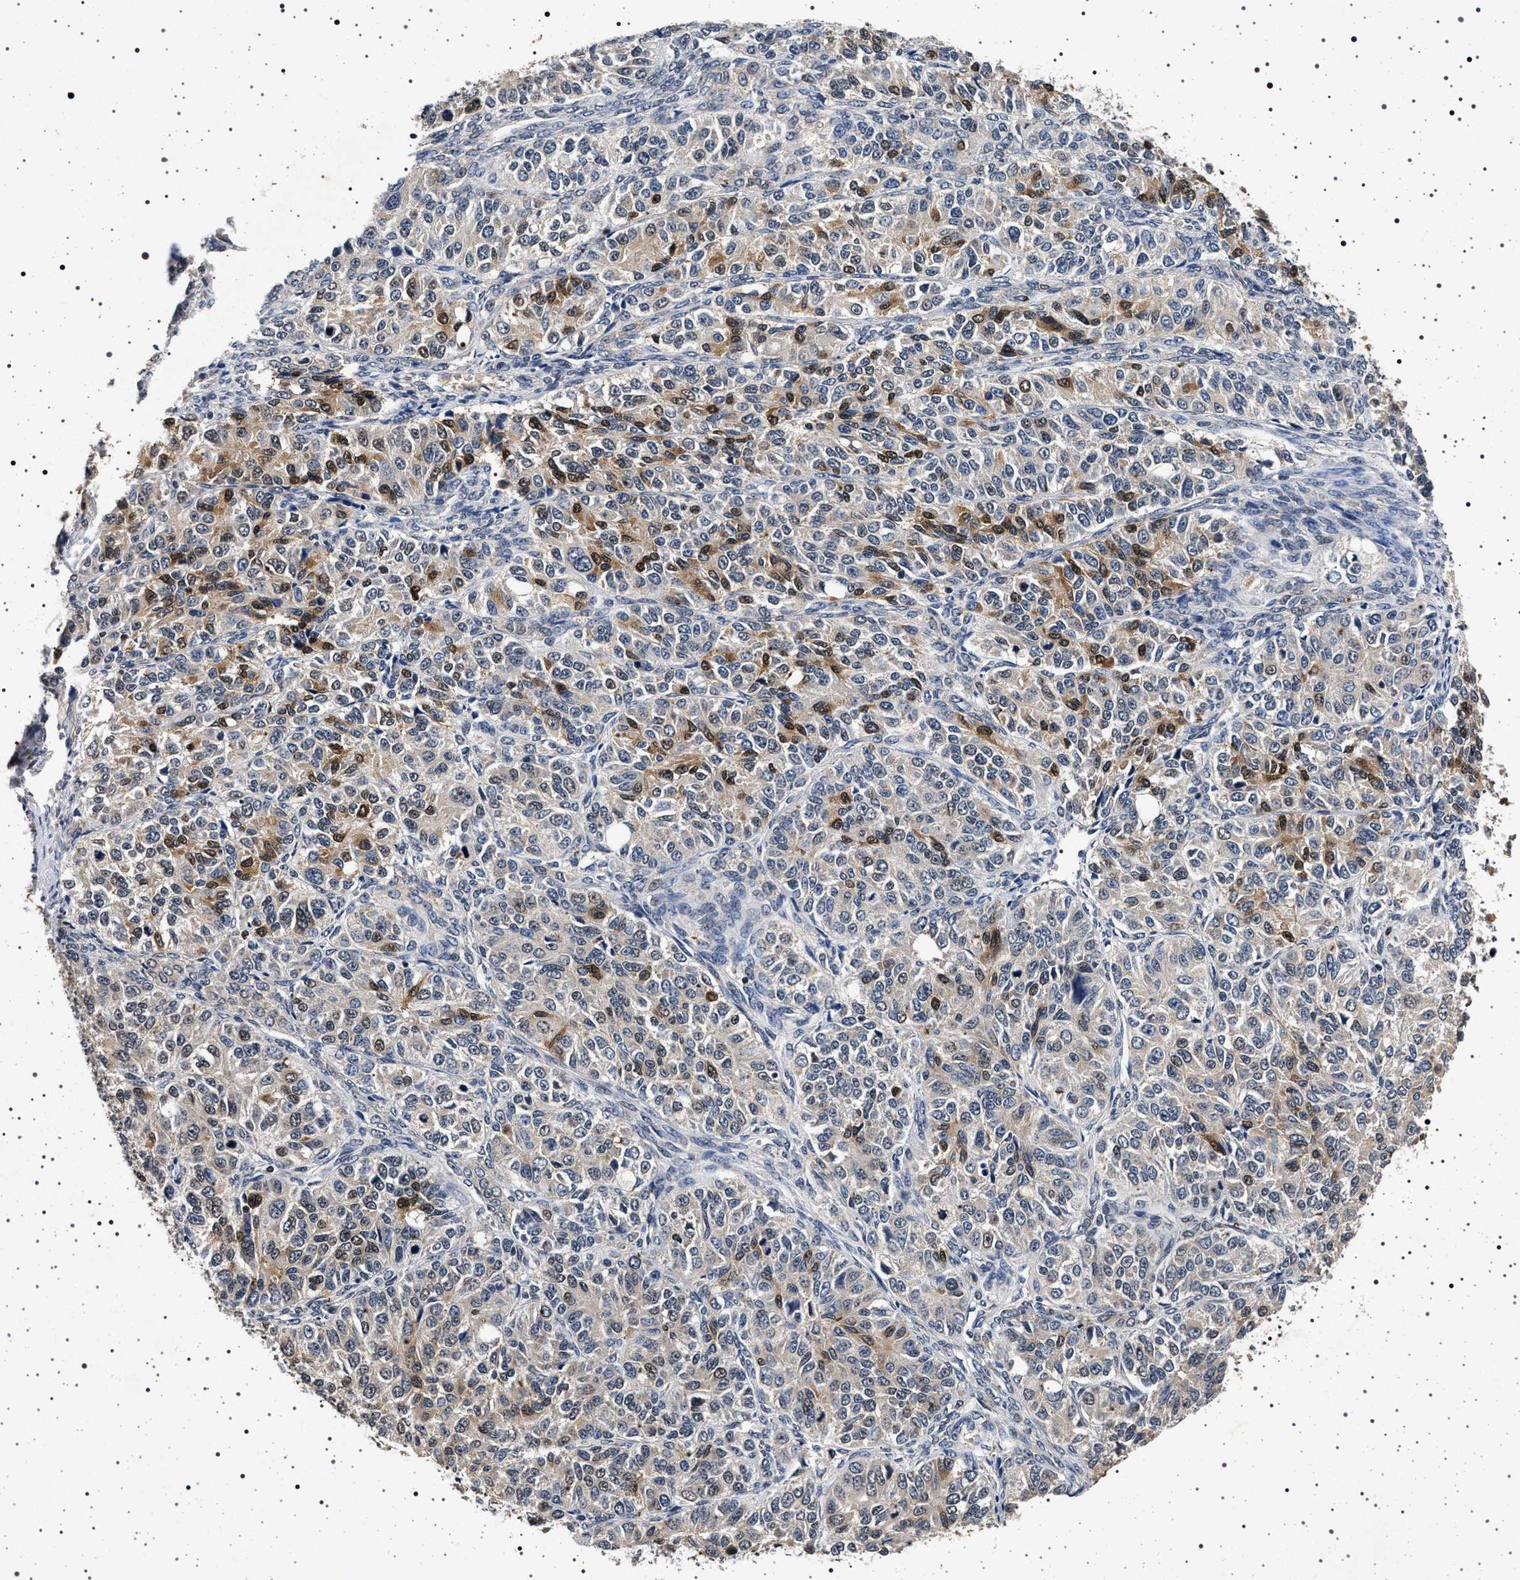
{"staining": {"intensity": "weak", "quantity": "25%-75%", "location": "cytoplasmic/membranous,nuclear"}, "tissue": "ovarian cancer", "cell_type": "Tumor cells", "image_type": "cancer", "snomed": [{"axis": "morphology", "description": "Carcinoma, endometroid"}, {"axis": "topography", "description": "Ovary"}], "caption": "Protein expression analysis of ovarian cancer (endometroid carcinoma) displays weak cytoplasmic/membranous and nuclear expression in about 25%-75% of tumor cells.", "gene": "CDKN1B", "patient": {"sex": "female", "age": 51}}